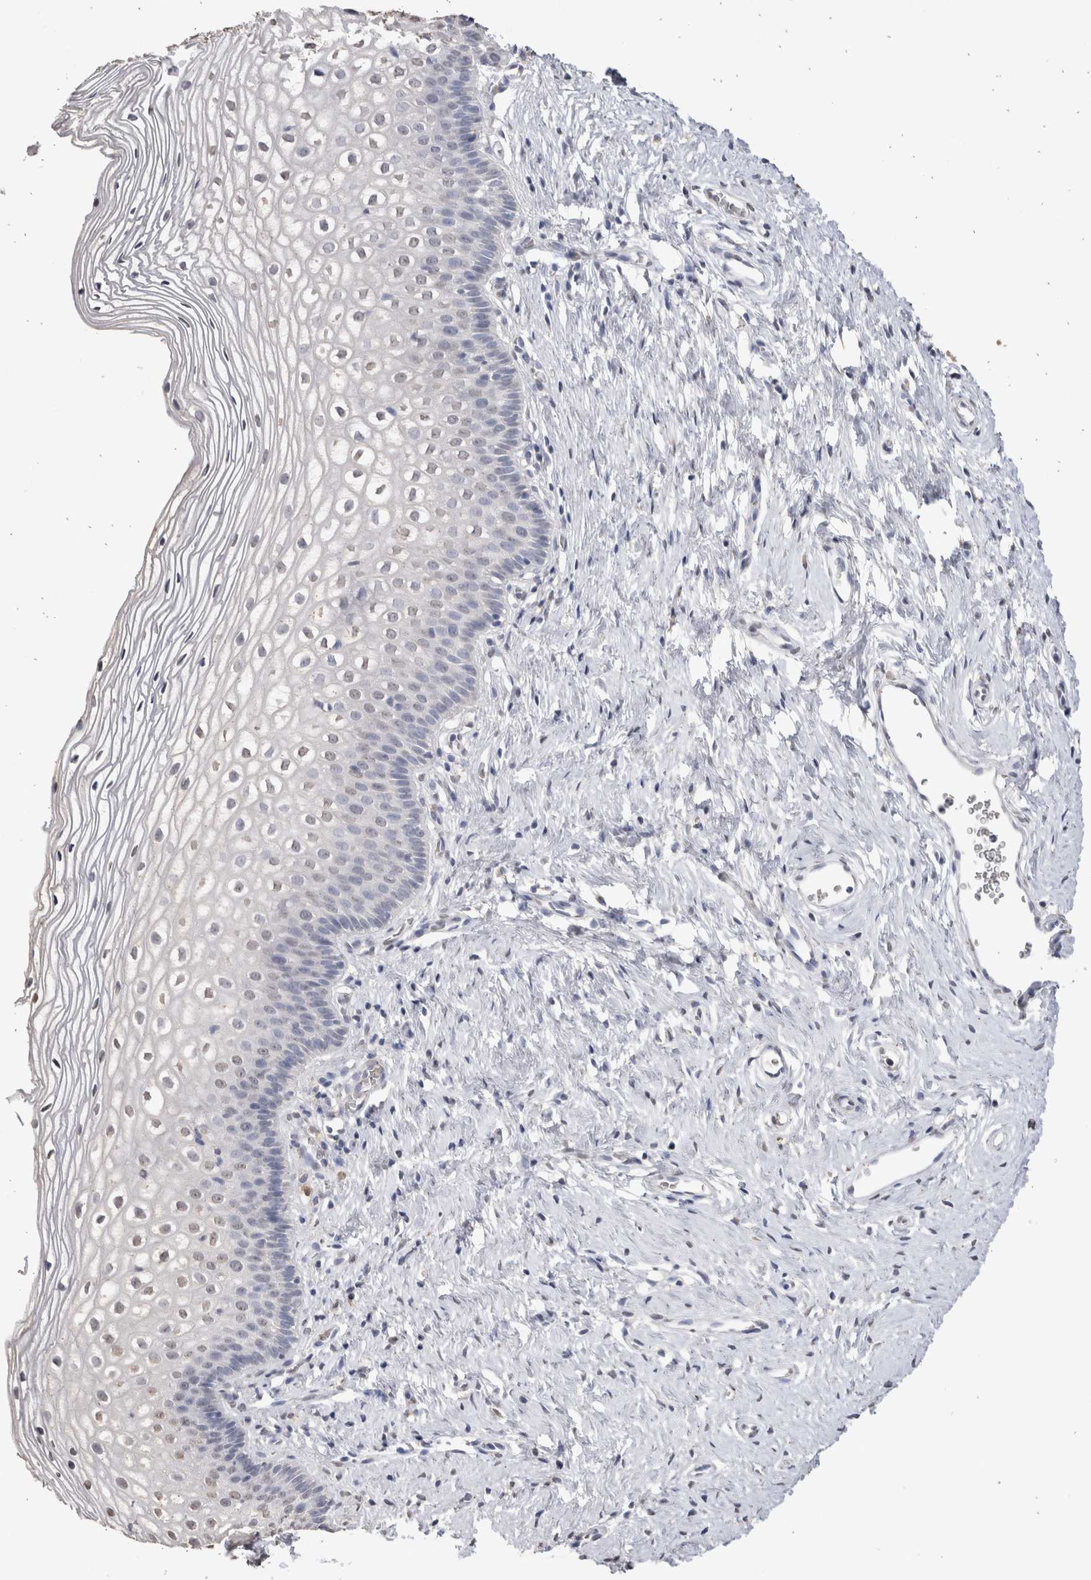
{"staining": {"intensity": "weak", "quantity": "<25%", "location": "nuclear"}, "tissue": "cervix", "cell_type": "Squamous epithelial cells", "image_type": "normal", "snomed": [{"axis": "morphology", "description": "Normal tissue, NOS"}, {"axis": "topography", "description": "Cervix"}], "caption": "Immunohistochemical staining of normal human cervix reveals no significant positivity in squamous epithelial cells.", "gene": "LGALS2", "patient": {"sex": "female", "age": 27}}